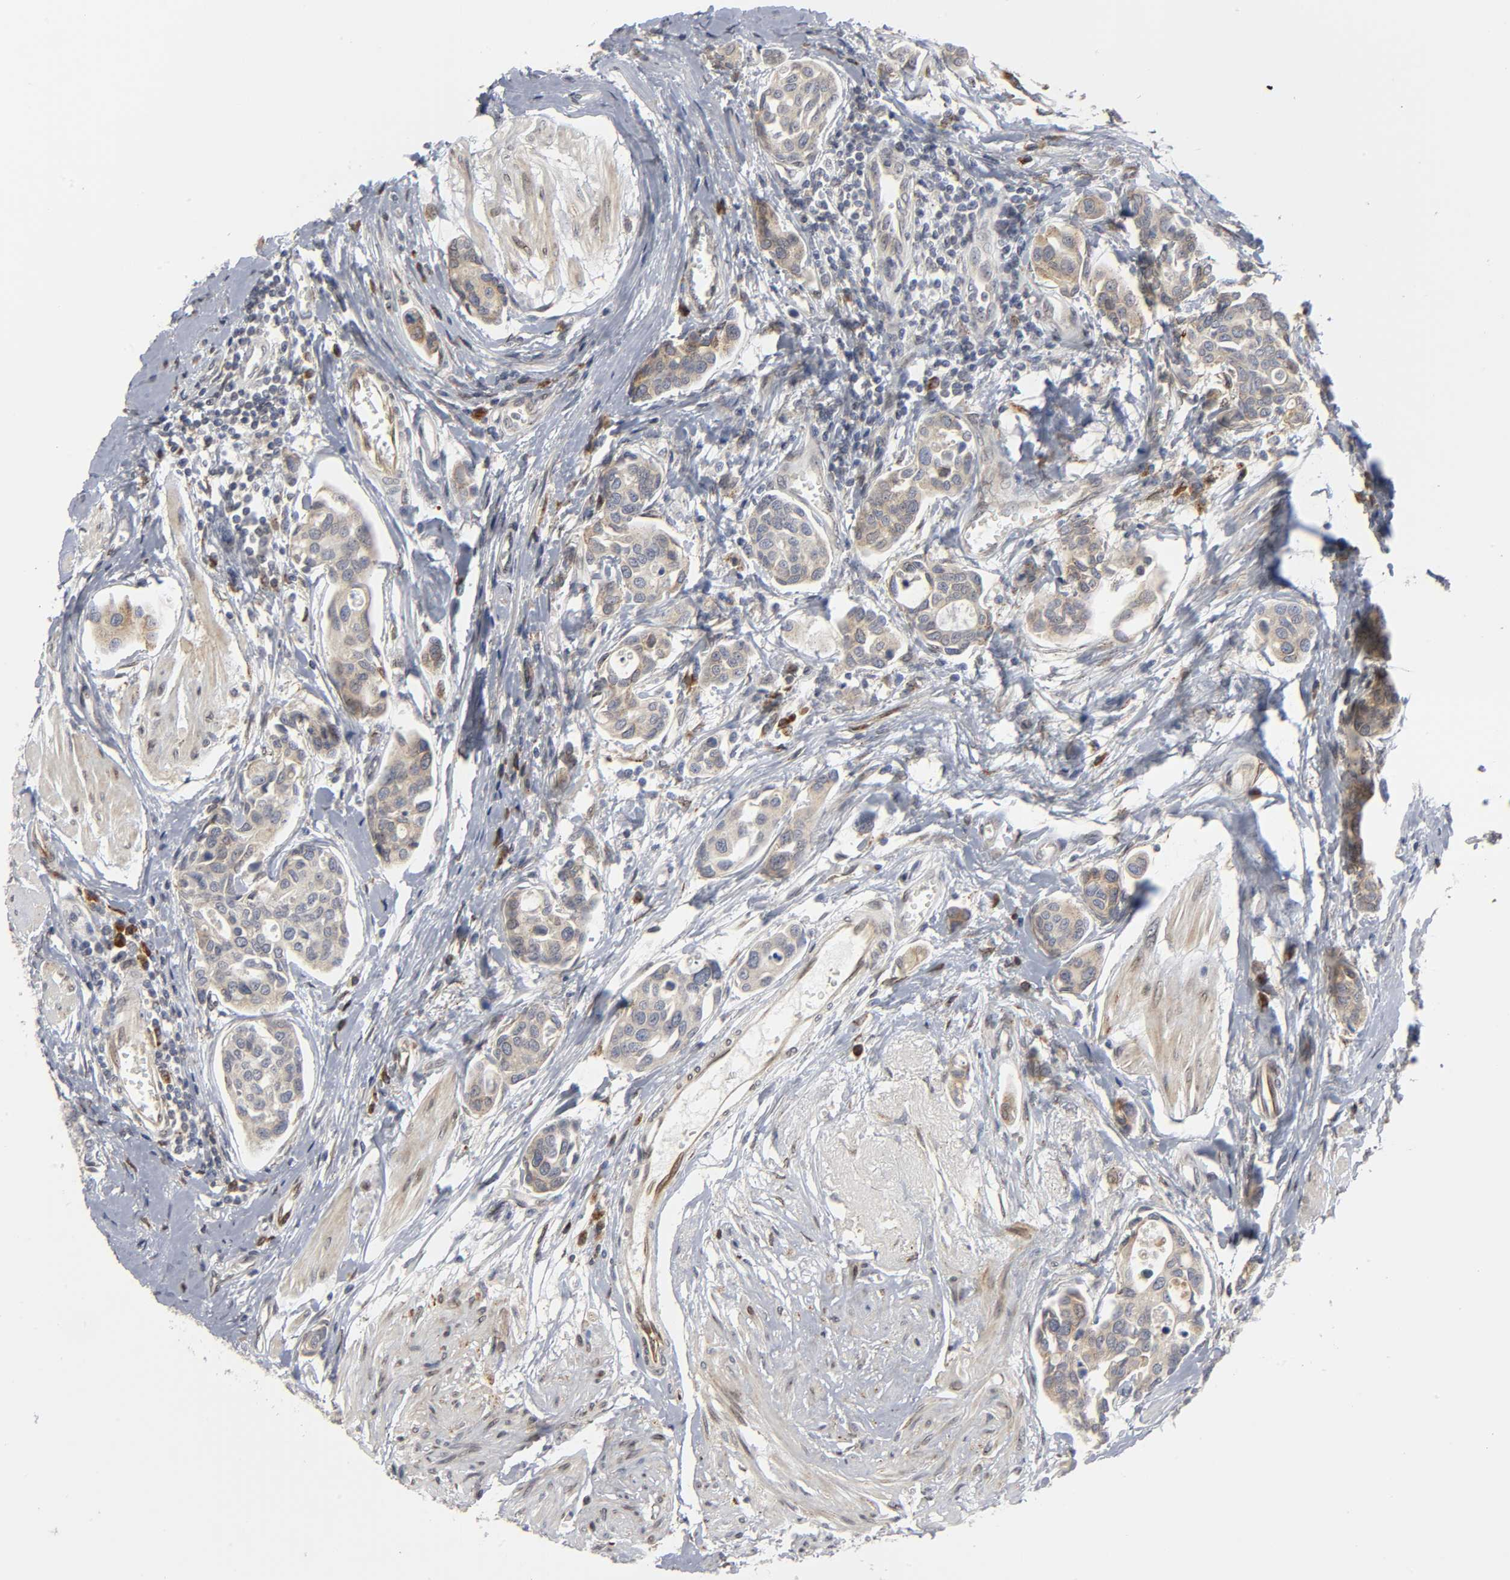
{"staining": {"intensity": "weak", "quantity": "25%-75%", "location": "cytoplasmic/membranous"}, "tissue": "urothelial cancer", "cell_type": "Tumor cells", "image_type": "cancer", "snomed": [{"axis": "morphology", "description": "Urothelial carcinoma, High grade"}, {"axis": "topography", "description": "Urinary bladder"}], "caption": "A brown stain highlights weak cytoplasmic/membranous positivity of a protein in urothelial carcinoma (high-grade) tumor cells. The staining was performed using DAB (3,3'-diaminobenzidine), with brown indicating positive protein expression. Nuclei are stained blue with hematoxylin.", "gene": "ASB6", "patient": {"sex": "male", "age": 78}}